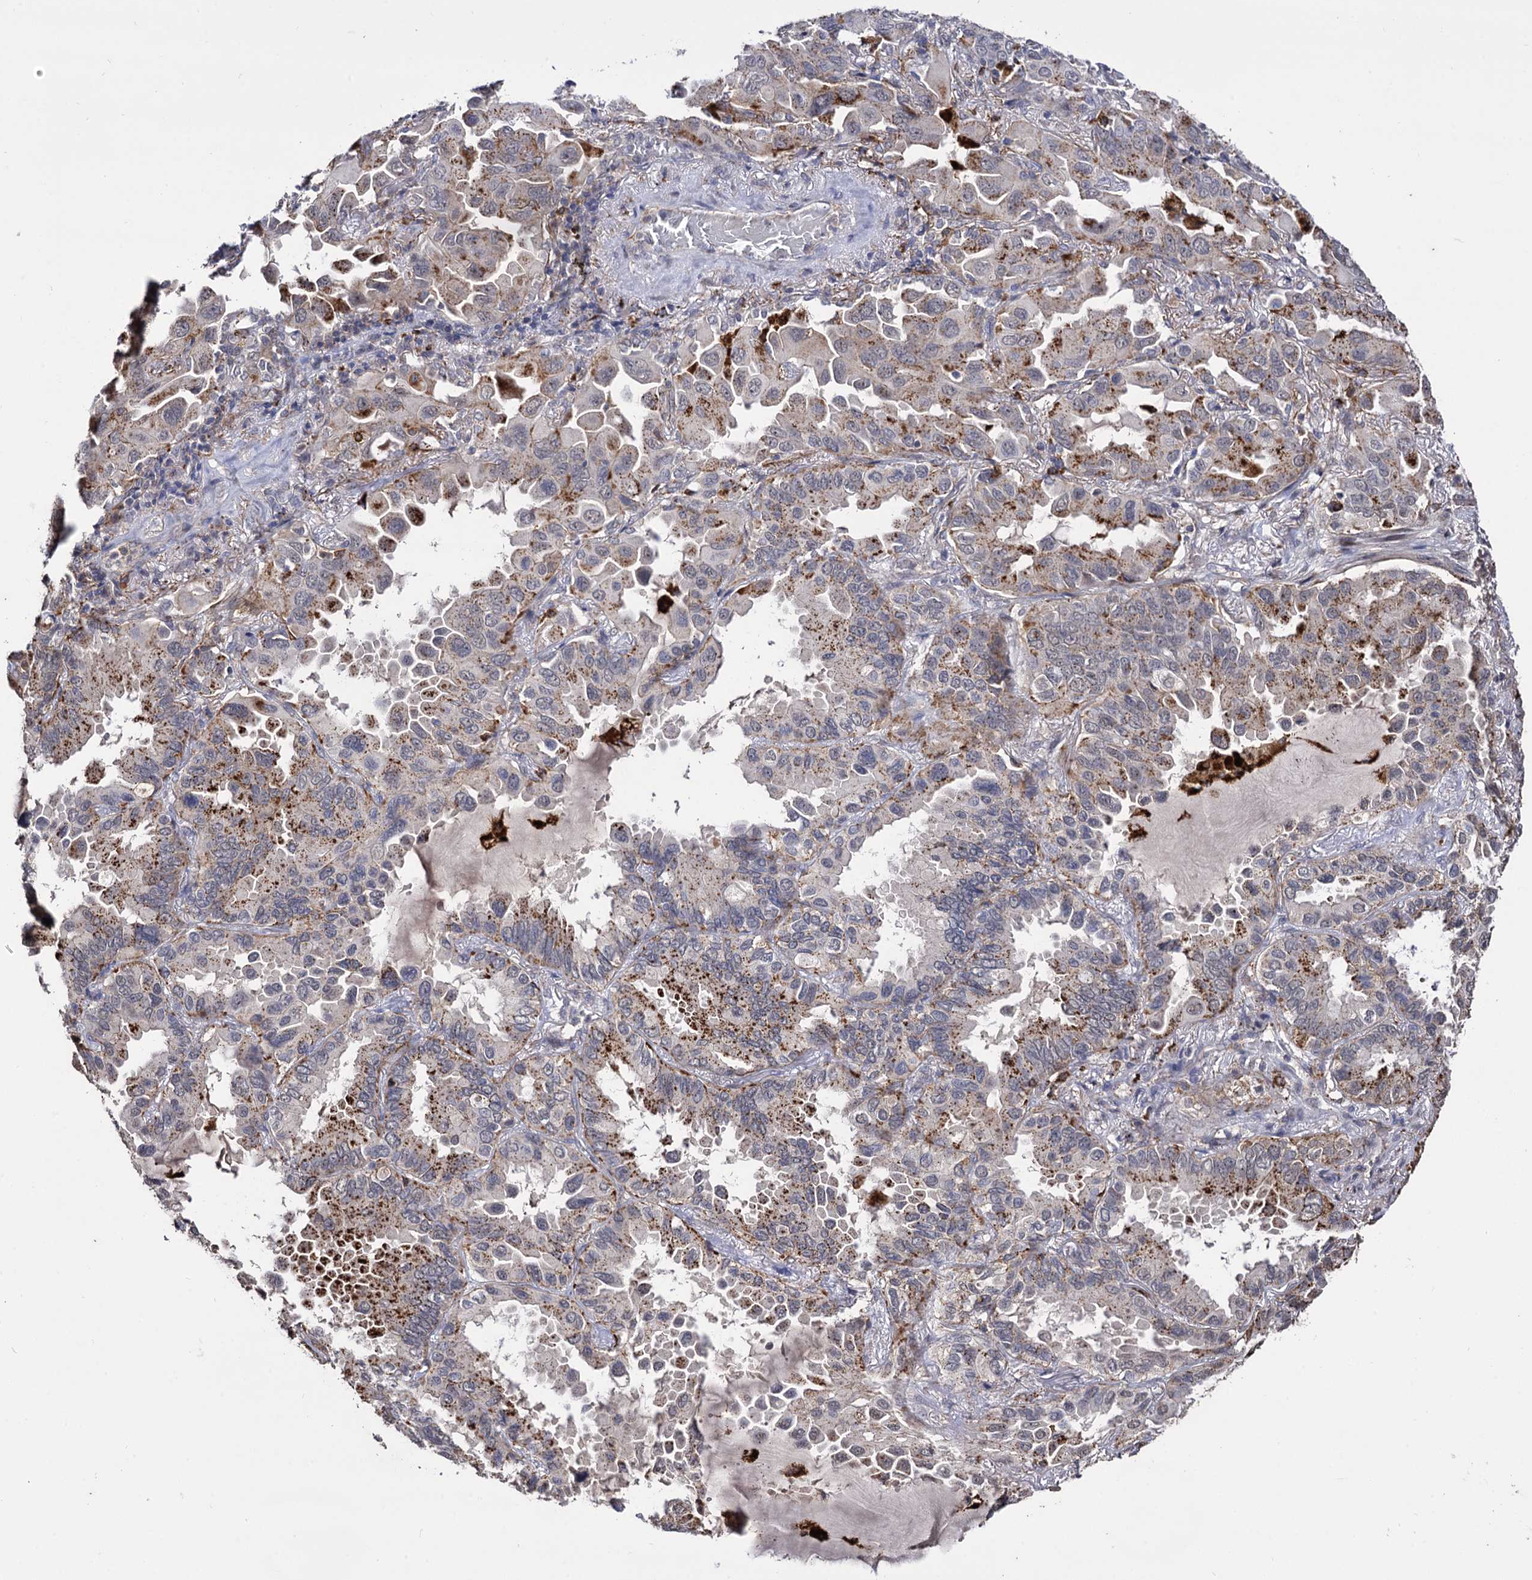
{"staining": {"intensity": "moderate", "quantity": "<25%", "location": "cytoplasmic/membranous"}, "tissue": "lung cancer", "cell_type": "Tumor cells", "image_type": "cancer", "snomed": [{"axis": "morphology", "description": "Adenocarcinoma, NOS"}, {"axis": "topography", "description": "Lung"}], "caption": "This micrograph exhibits immunohistochemistry (IHC) staining of adenocarcinoma (lung), with low moderate cytoplasmic/membranous expression in approximately <25% of tumor cells.", "gene": "MICAL2", "patient": {"sex": "male", "age": 64}}